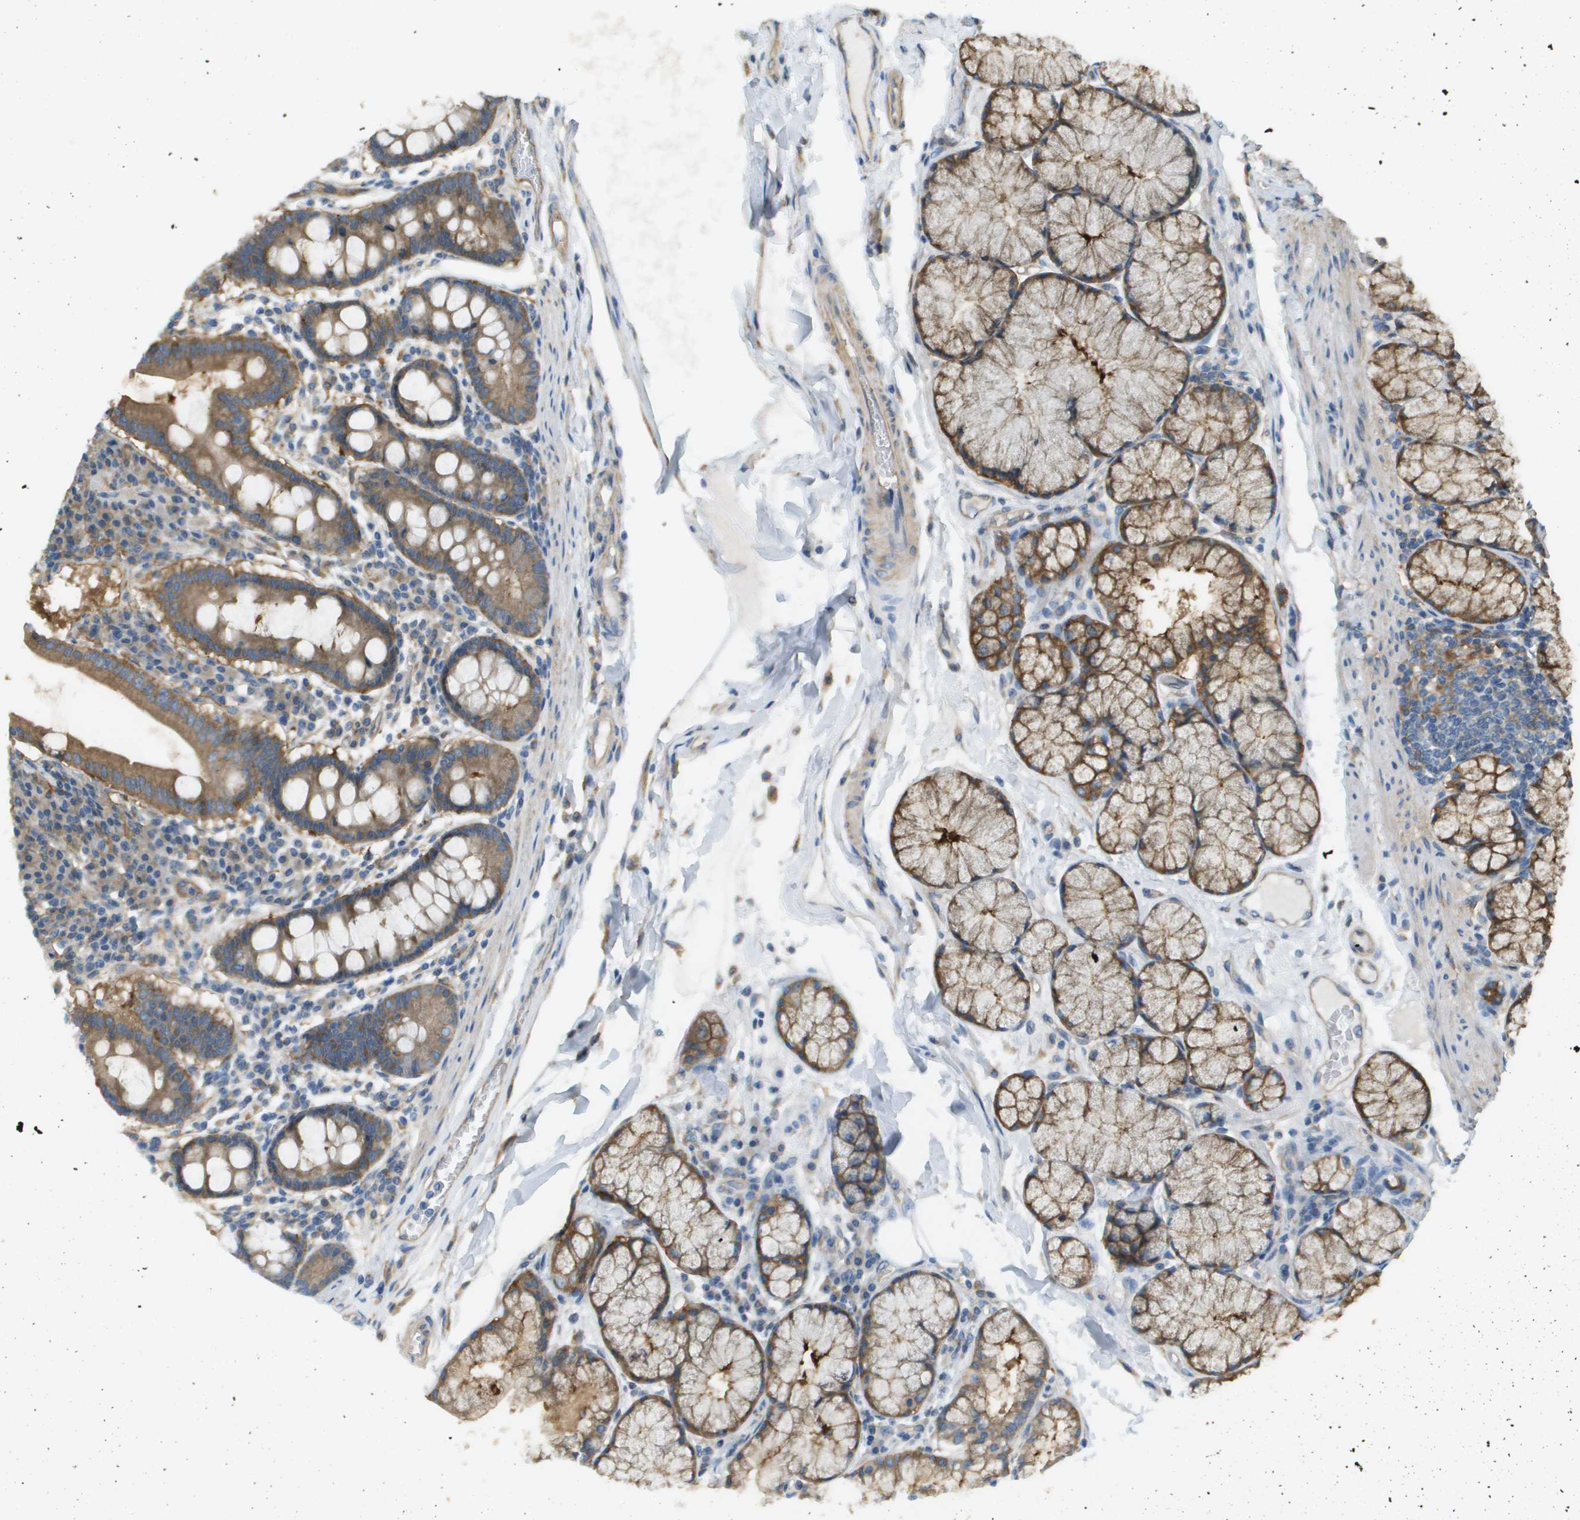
{"staining": {"intensity": "moderate", "quantity": ">75%", "location": "cytoplasmic/membranous"}, "tissue": "duodenum", "cell_type": "Glandular cells", "image_type": "normal", "snomed": [{"axis": "morphology", "description": "Normal tissue, NOS"}, {"axis": "topography", "description": "Duodenum"}], "caption": "Immunohistochemistry (IHC) (DAB) staining of unremarkable human duodenum shows moderate cytoplasmic/membranous protein expression in about >75% of glandular cells. The staining was performed using DAB (3,3'-diaminobenzidine) to visualize the protein expression in brown, while the nuclei were stained in blue with hematoxylin (Magnification: 20x).", "gene": "CORO1B", "patient": {"sex": "male", "age": 50}}